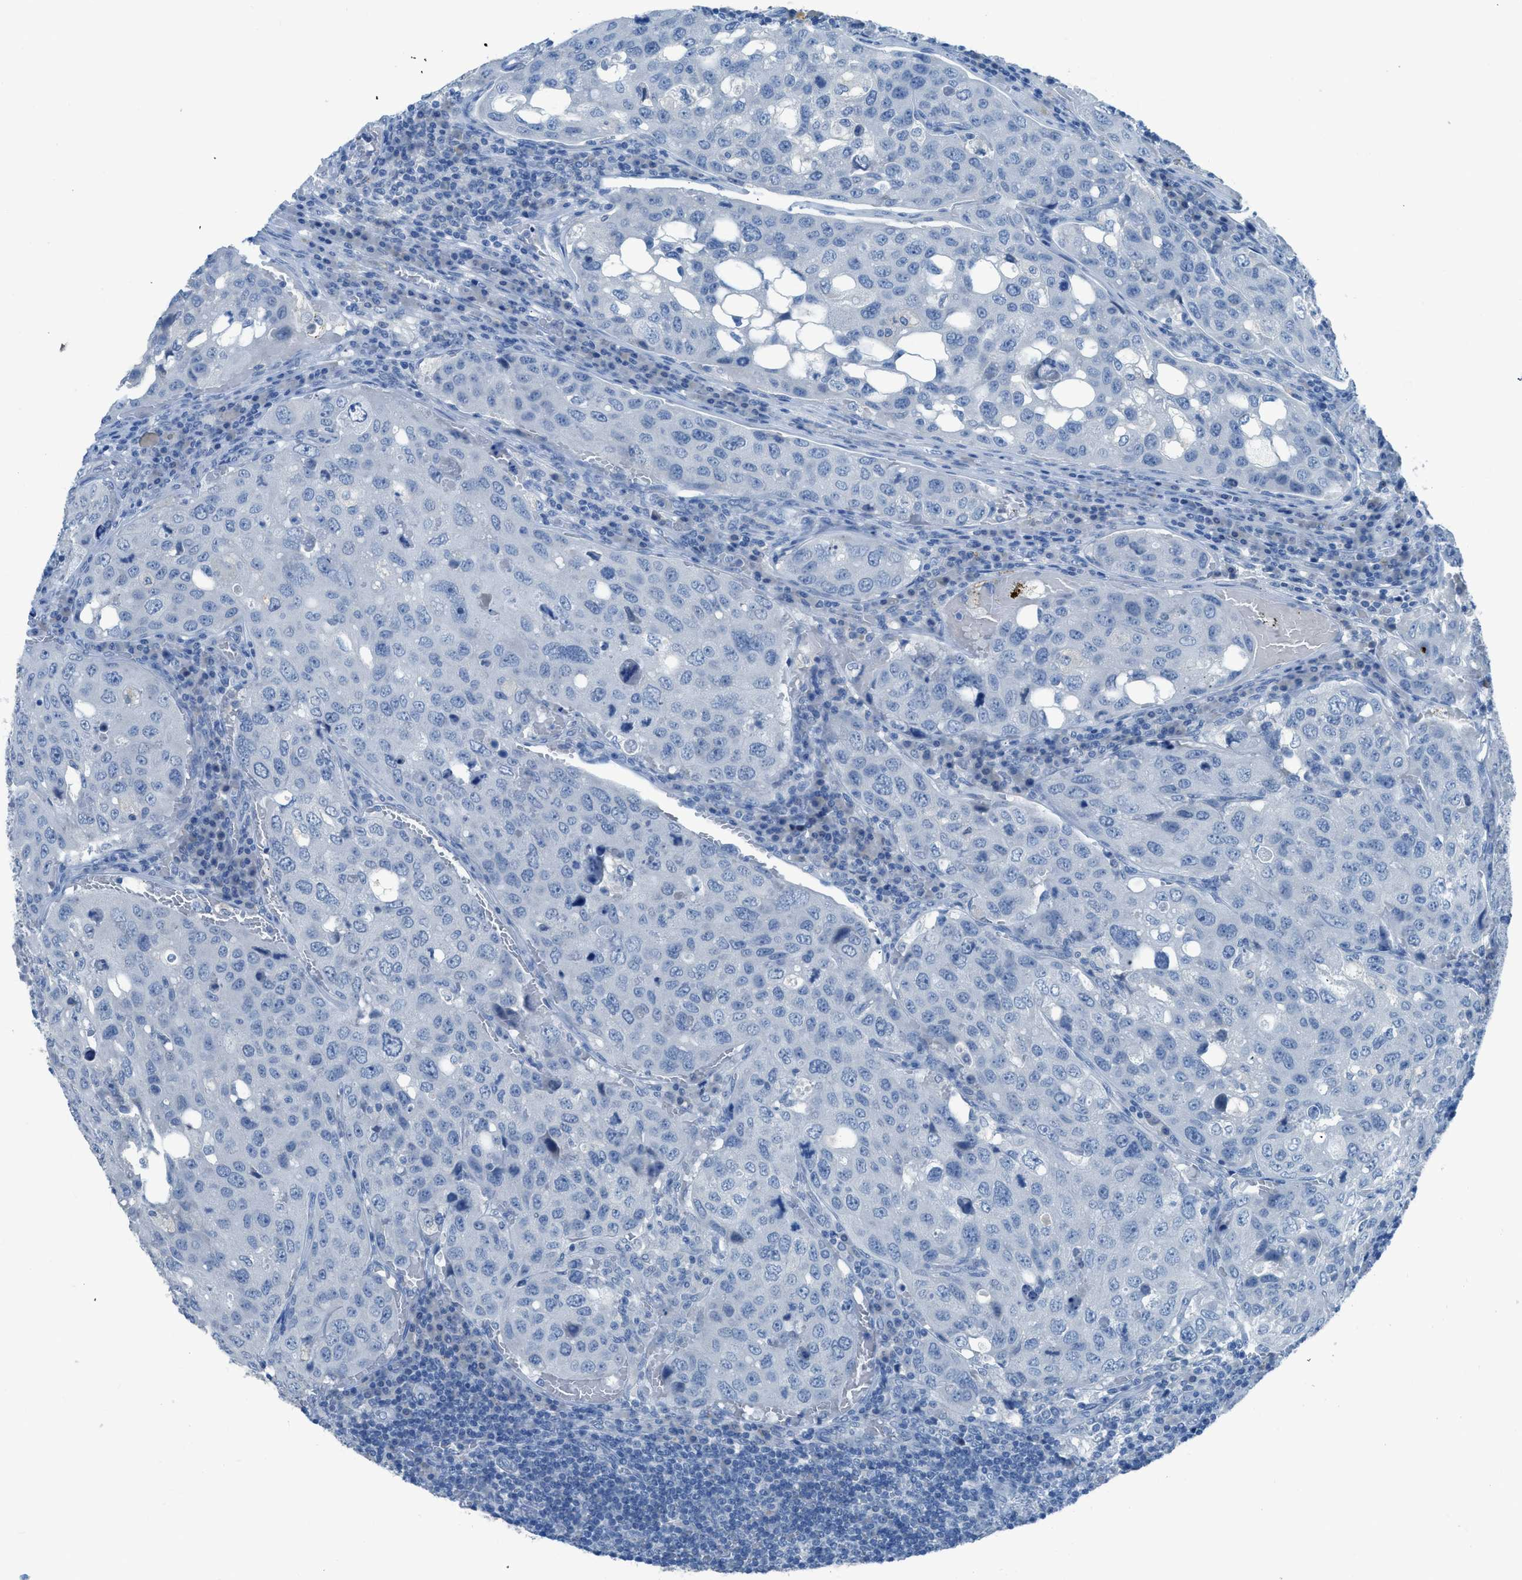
{"staining": {"intensity": "negative", "quantity": "none", "location": "none"}, "tissue": "urothelial cancer", "cell_type": "Tumor cells", "image_type": "cancer", "snomed": [{"axis": "morphology", "description": "Urothelial carcinoma, High grade"}, {"axis": "topography", "description": "Lymph node"}, {"axis": "topography", "description": "Urinary bladder"}], "caption": "Urothelial cancer stained for a protein using IHC shows no expression tumor cells.", "gene": "ACAN", "patient": {"sex": "male", "age": 51}}